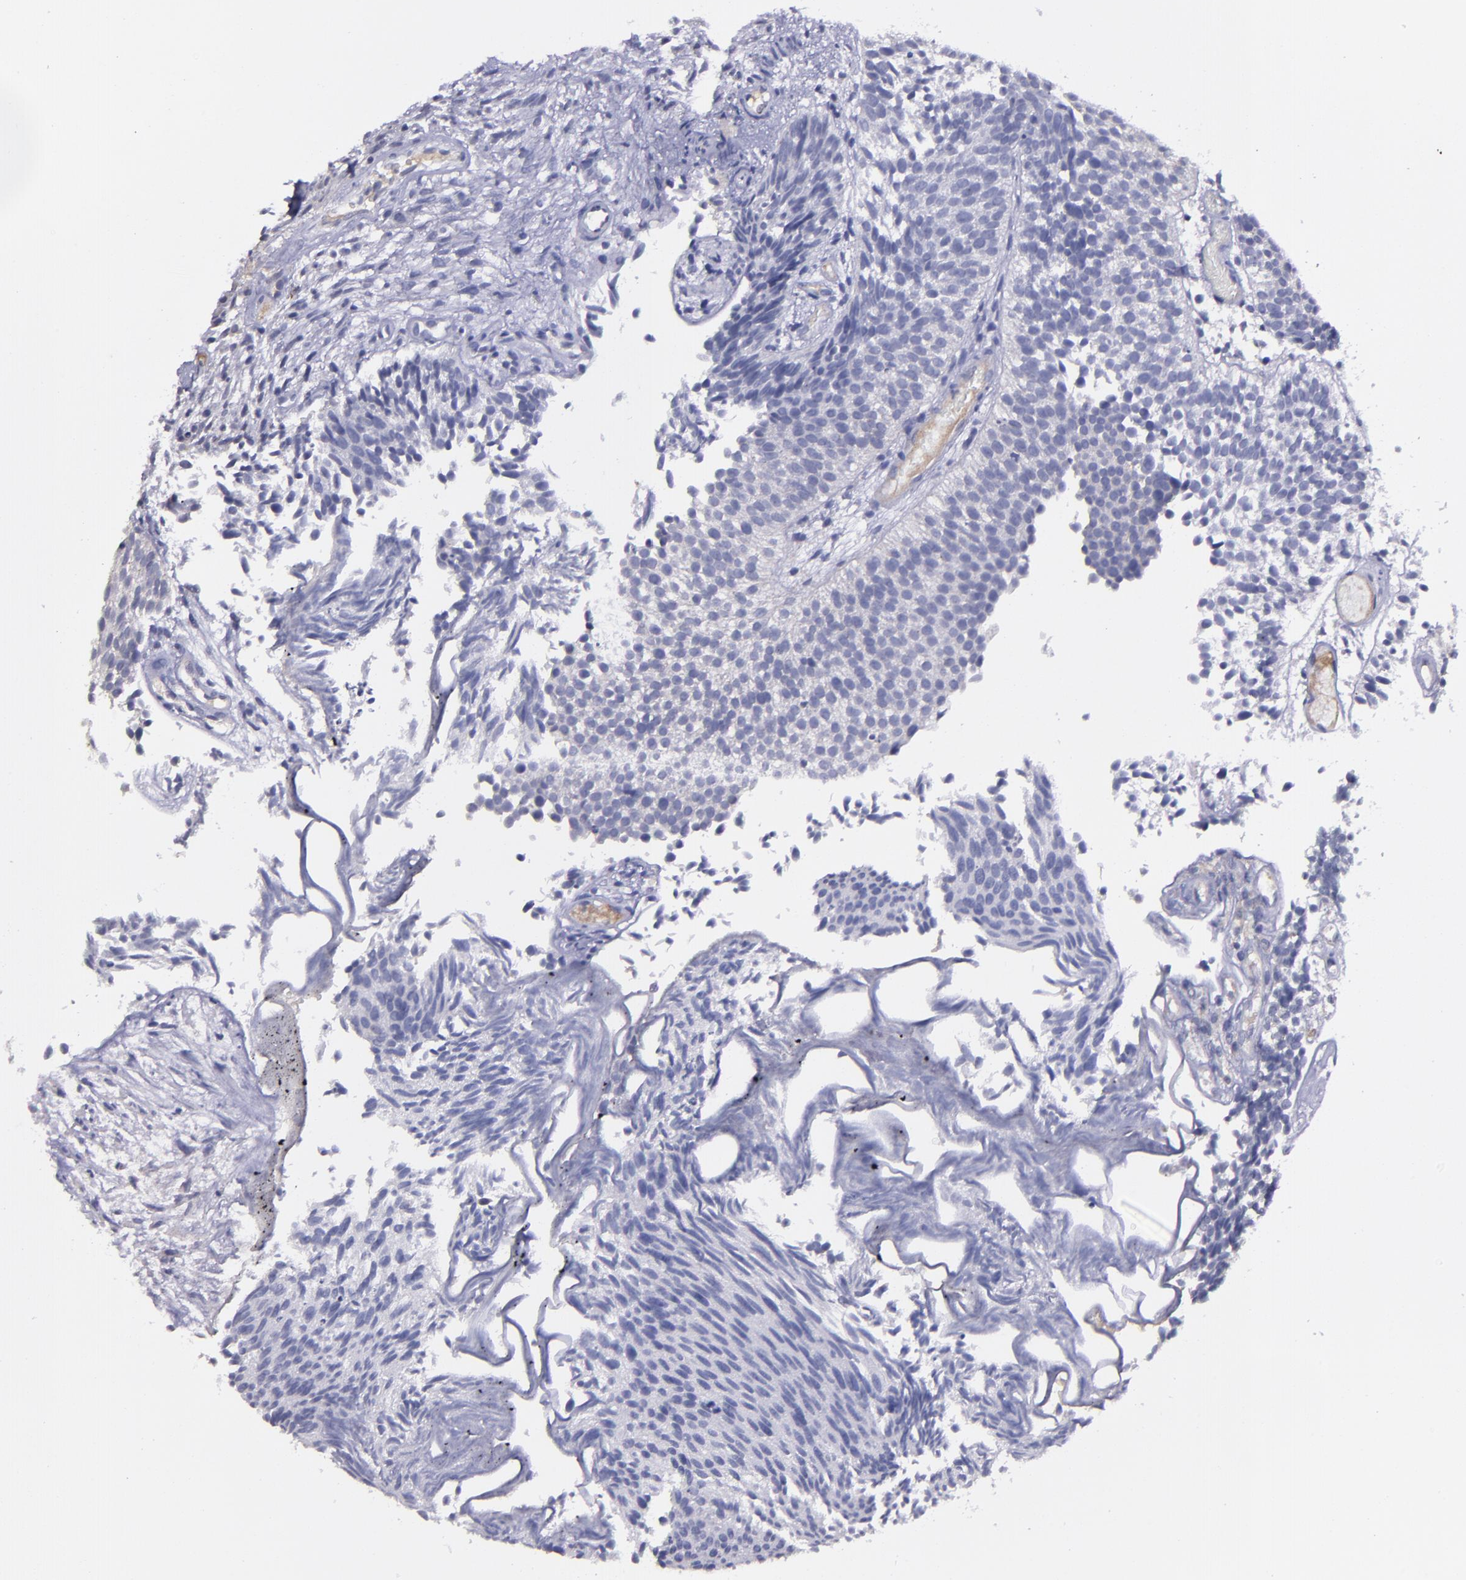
{"staining": {"intensity": "negative", "quantity": "none", "location": "none"}, "tissue": "urothelial cancer", "cell_type": "Tumor cells", "image_type": "cancer", "snomed": [{"axis": "morphology", "description": "Urothelial carcinoma, Low grade"}, {"axis": "topography", "description": "Urinary bladder"}], "caption": "Micrograph shows no significant protein positivity in tumor cells of urothelial cancer.", "gene": "MASP1", "patient": {"sex": "male", "age": 84}}